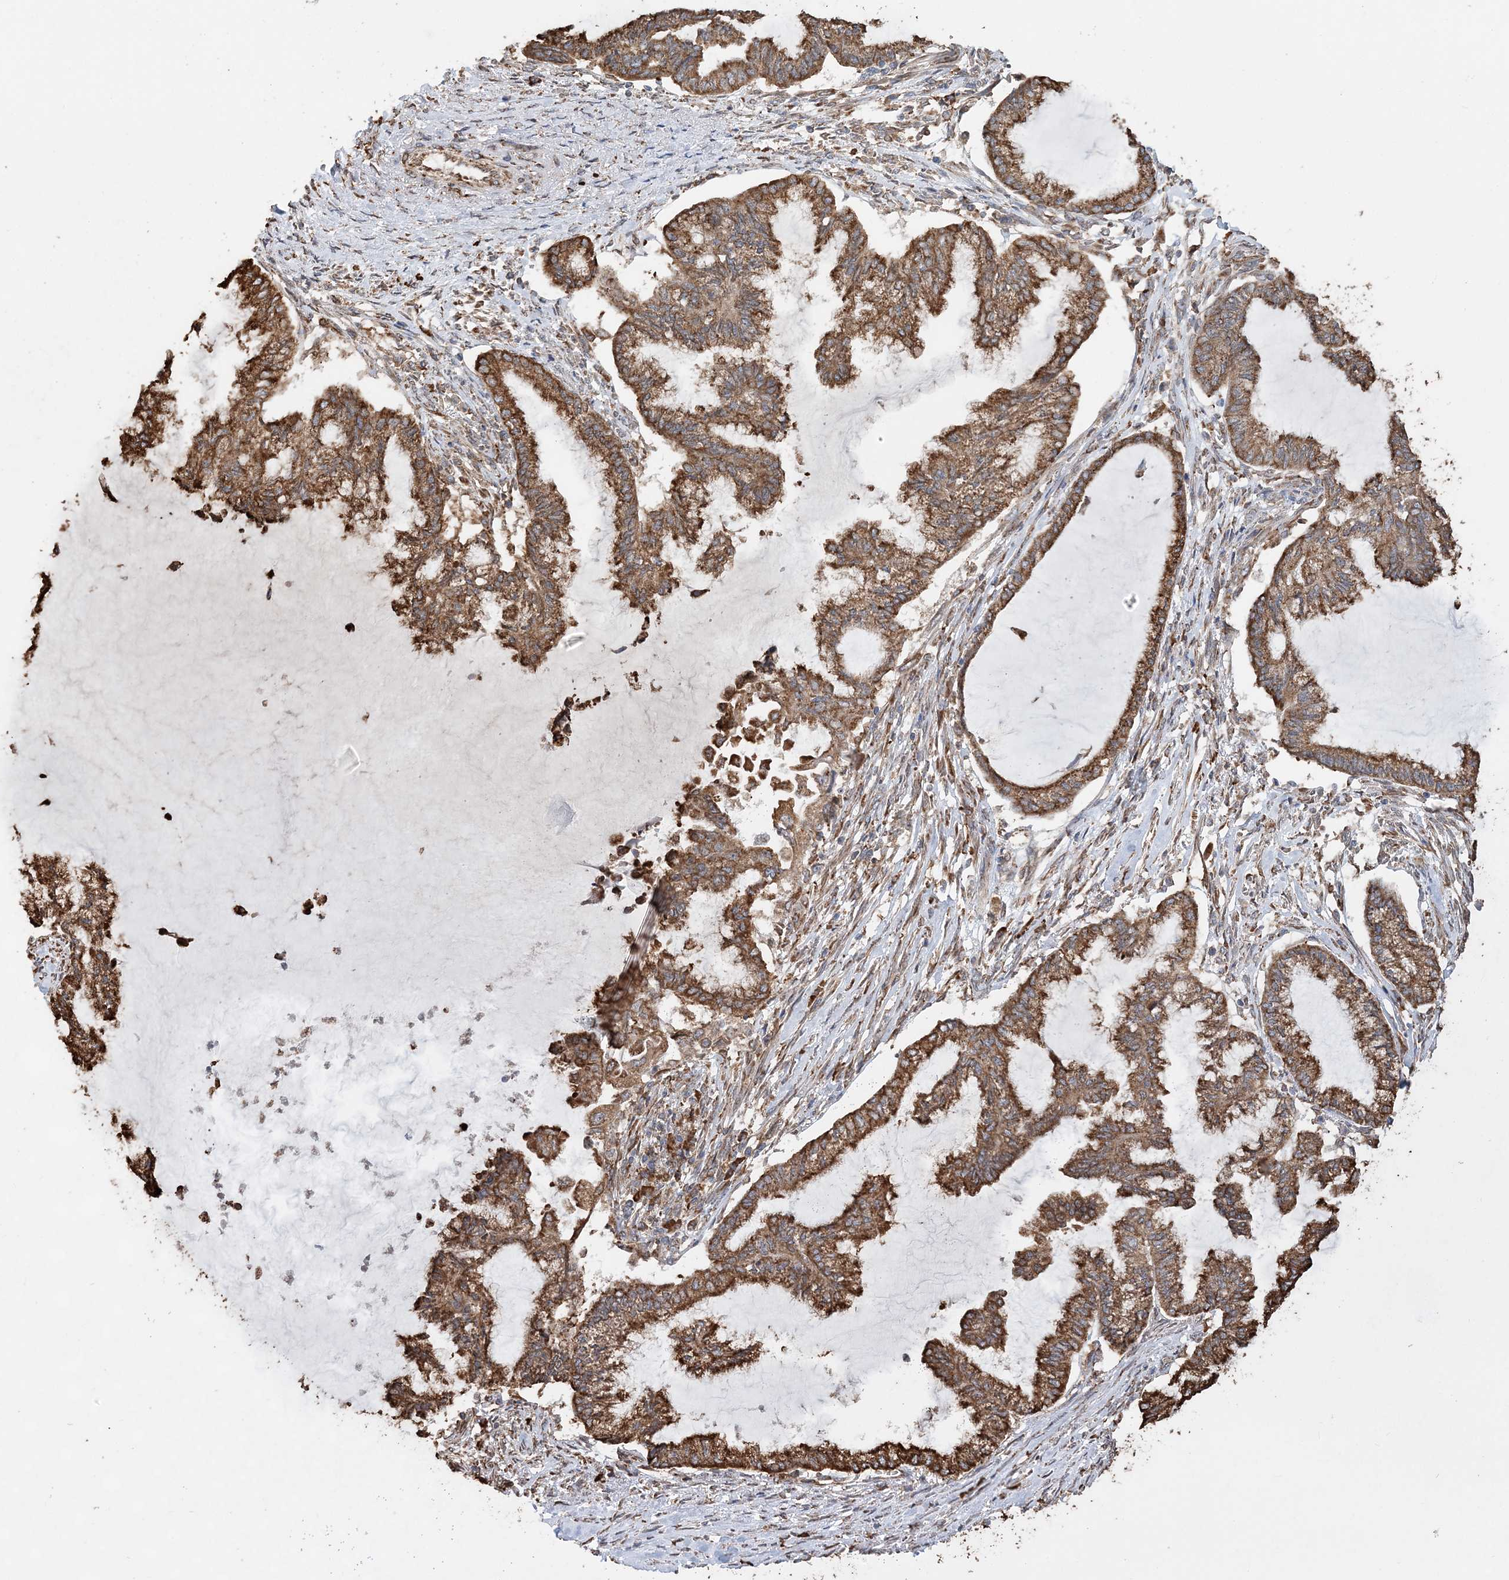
{"staining": {"intensity": "strong", "quantity": ">75%", "location": "cytoplasmic/membranous"}, "tissue": "endometrial cancer", "cell_type": "Tumor cells", "image_type": "cancer", "snomed": [{"axis": "morphology", "description": "Adenocarcinoma, NOS"}, {"axis": "topography", "description": "Endometrium"}], "caption": "Strong cytoplasmic/membranous staining for a protein is seen in approximately >75% of tumor cells of endometrial adenocarcinoma using immunohistochemistry.", "gene": "WDR12", "patient": {"sex": "female", "age": 86}}